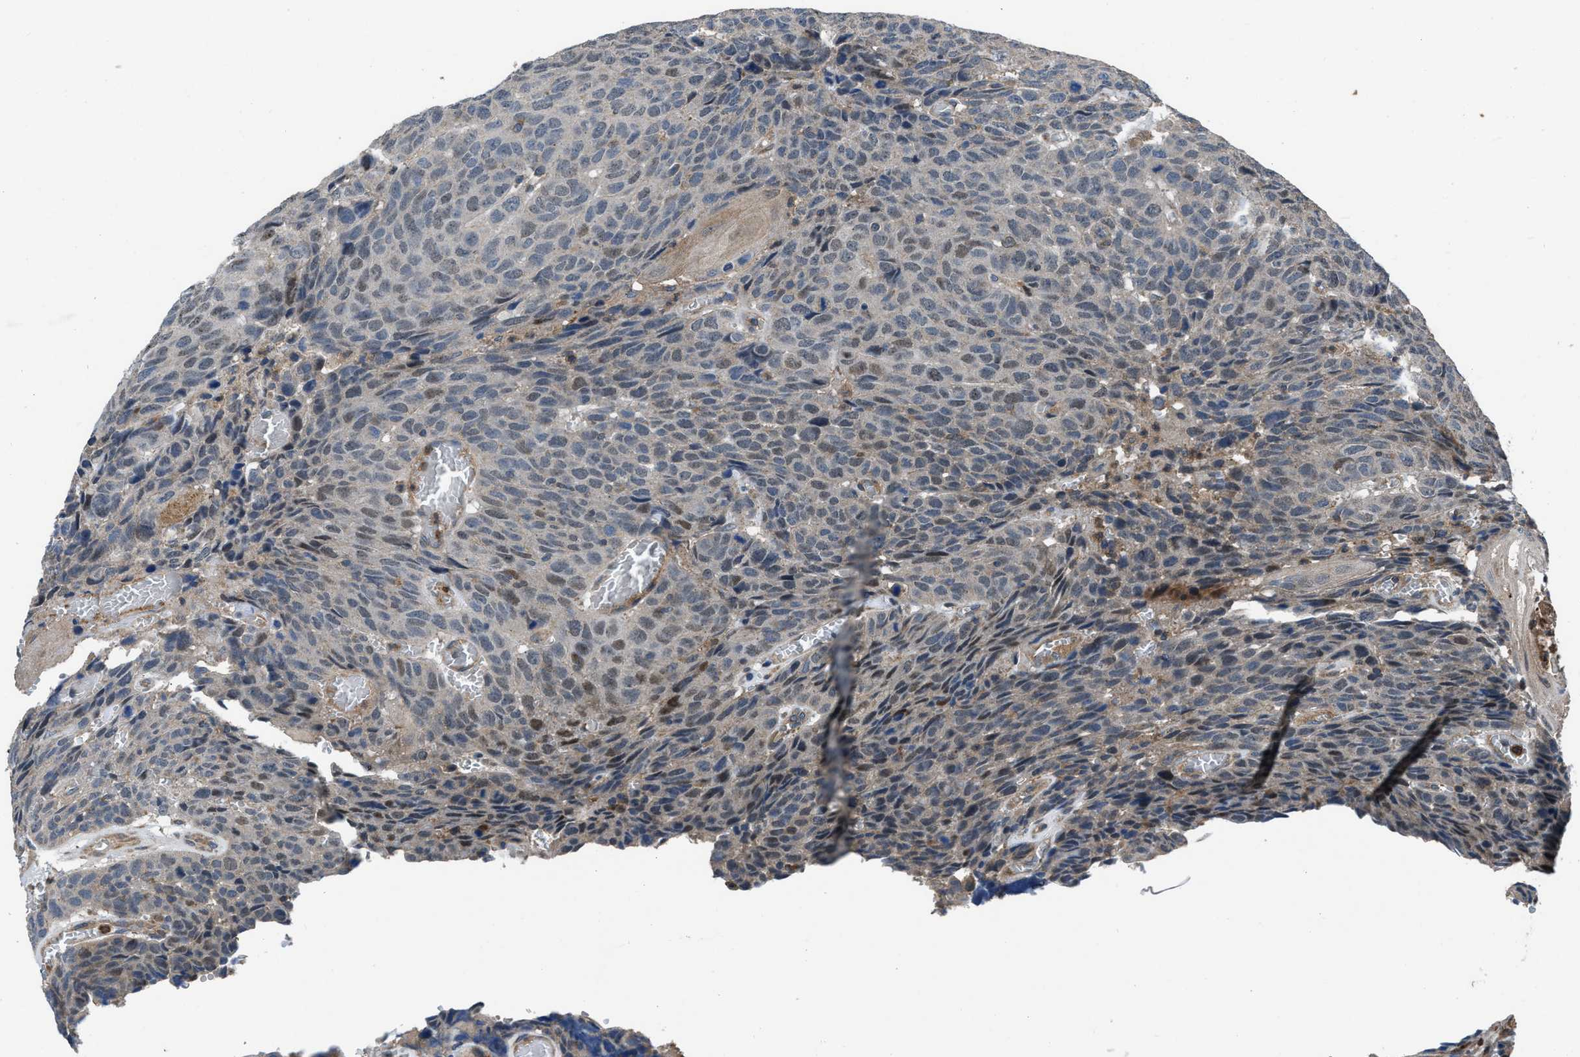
{"staining": {"intensity": "moderate", "quantity": "<25%", "location": "nuclear"}, "tissue": "head and neck cancer", "cell_type": "Tumor cells", "image_type": "cancer", "snomed": [{"axis": "morphology", "description": "Squamous cell carcinoma, NOS"}, {"axis": "topography", "description": "Head-Neck"}], "caption": "Immunohistochemical staining of human head and neck cancer shows low levels of moderate nuclear protein positivity in approximately <25% of tumor cells. (Brightfield microscopy of DAB IHC at high magnification).", "gene": "USP25", "patient": {"sex": "male", "age": 66}}